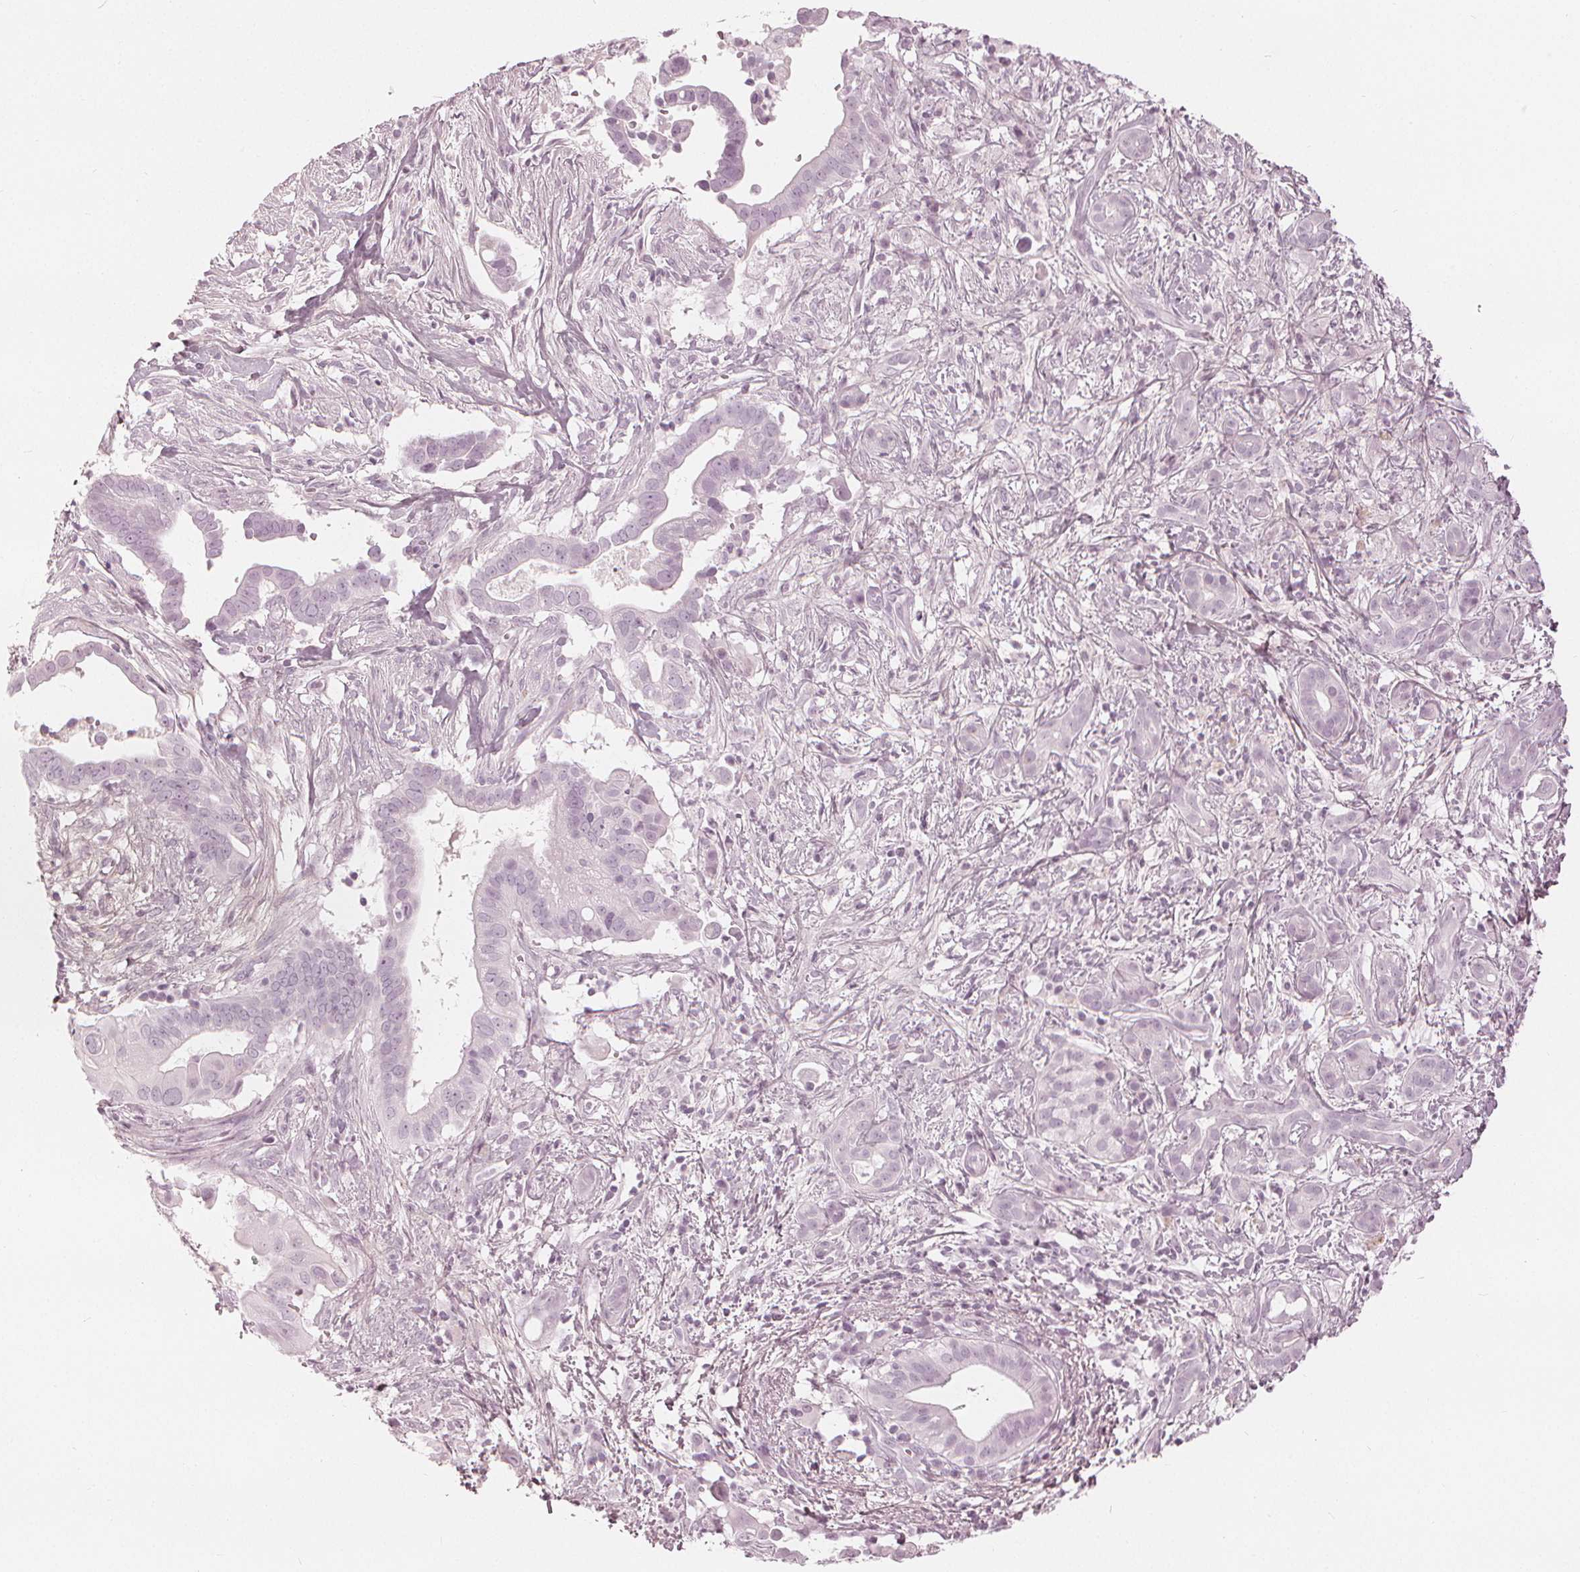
{"staining": {"intensity": "negative", "quantity": "none", "location": "none"}, "tissue": "pancreatic cancer", "cell_type": "Tumor cells", "image_type": "cancer", "snomed": [{"axis": "morphology", "description": "Adenocarcinoma, NOS"}, {"axis": "topography", "description": "Pancreas"}], "caption": "The IHC histopathology image has no significant staining in tumor cells of pancreatic cancer (adenocarcinoma) tissue.", "gene": "PAEP", "patient": {"sex": "male", "age": 61}}